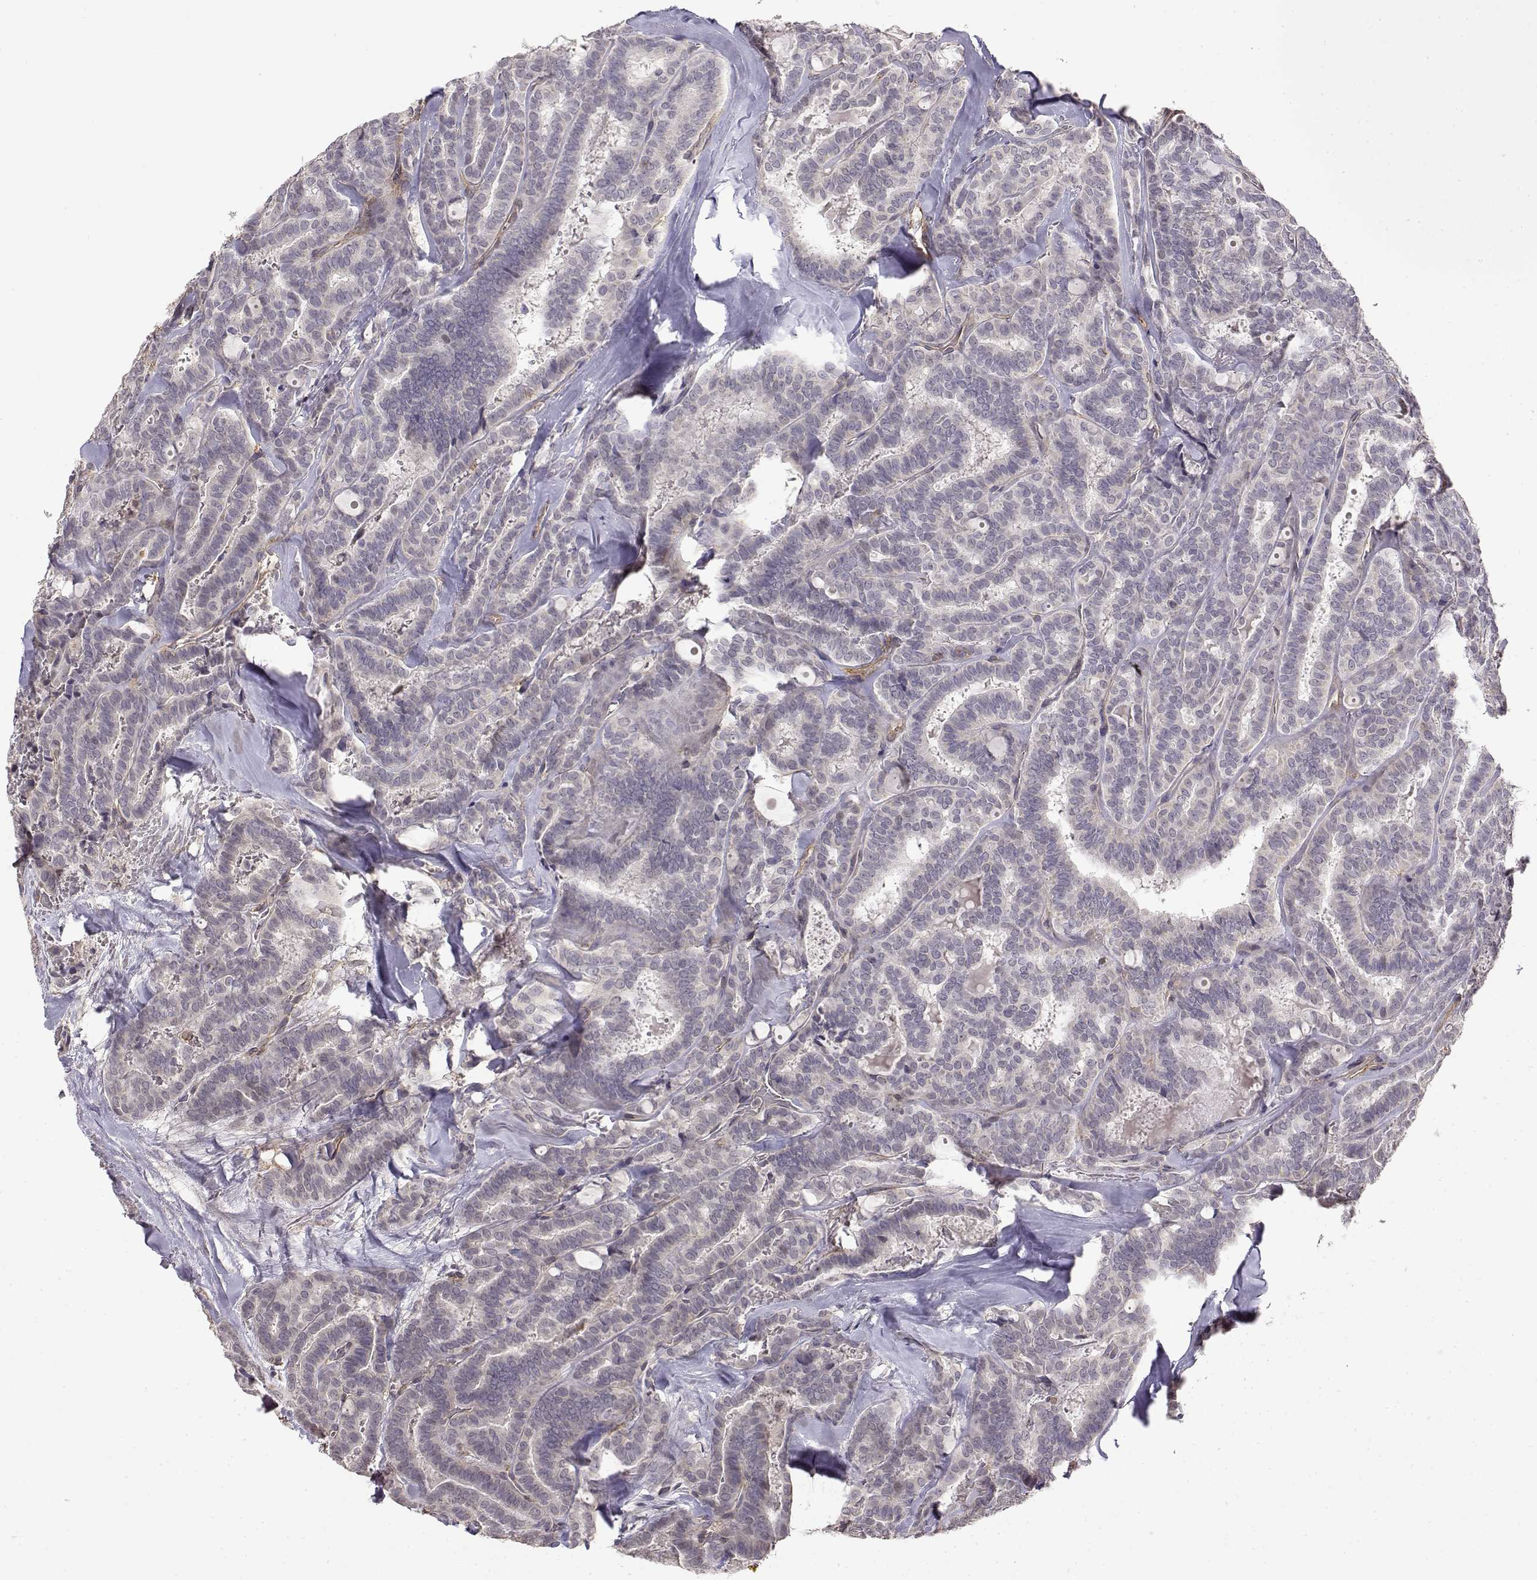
{"staining": {"intensity": "negative", "quantity": "none", "location": "none"}, "tissue": "thyroid cancer", "cell_type": "Tumor cells", "image_type": "cancer", "snomed": [{"axis": "morphology", "description": "Papillary adenocarcinoma, NOS"}, {"axis": "topography", "description": "Thyroid gland"}], "caption": "Protein analysis of thyroid cancer (papillary adenocarcinoma) shows no significant staining in tumor cells.", "gene": "IFITM1", "patient": {"sex": "female", "age": 39}}